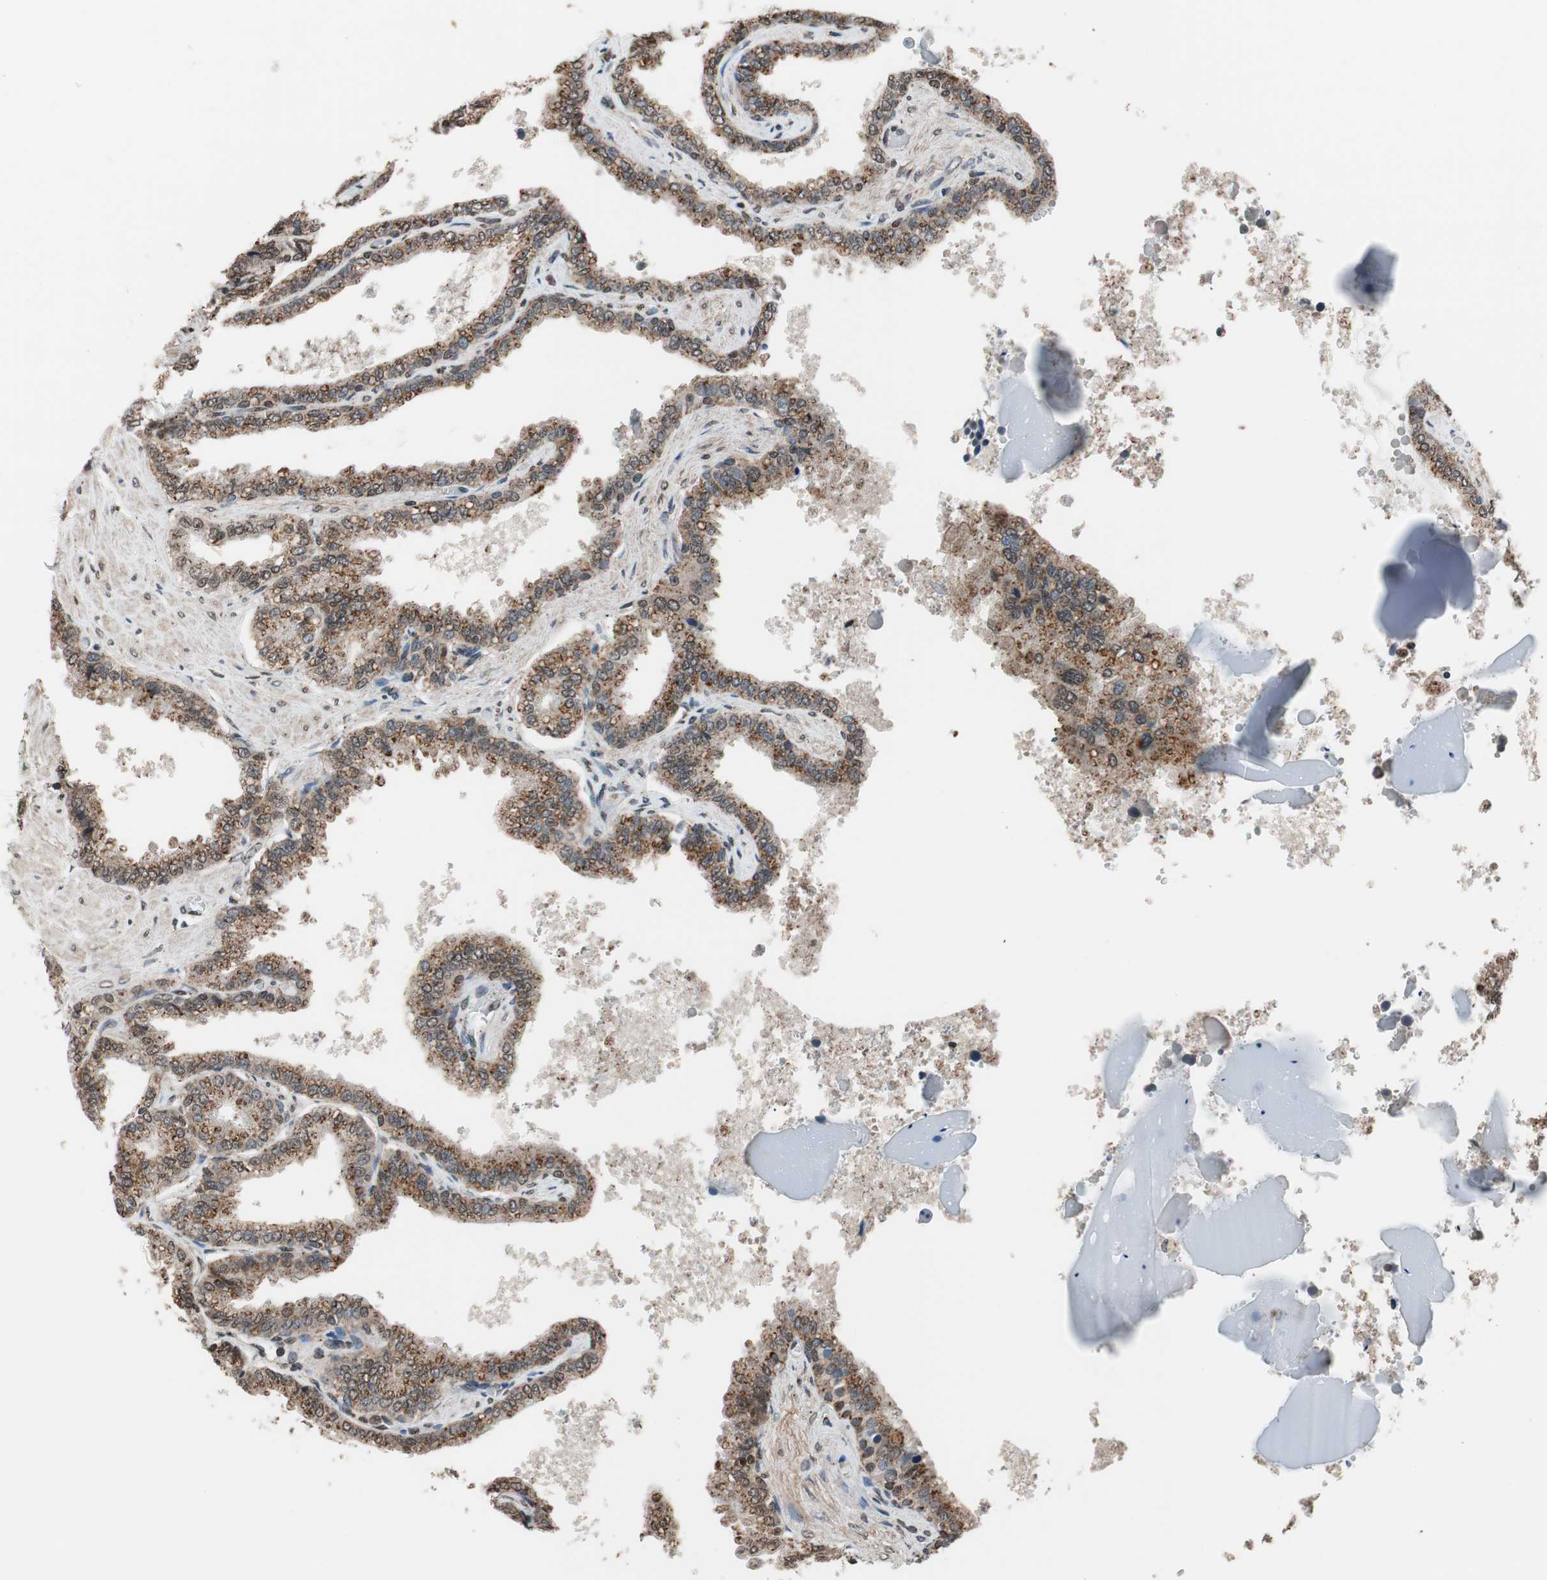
{"staining": {"intensity": "moderate", "quantity": ">75%", "location": "cytoplasmic/membranous"}, "tissue": "seminal vesicle", "cell_type": "Glandular cells", "image_type": "normal", "snomed": [{"axis": "morphology", "description": "Normal tissue, NOS"}, {"axis": "topography", "description": "Seminal veicle"}], "caption": "This is an image of immunohistochemistry staining of benign seminal vesicle, which shows moderate expression in the cytoplasmic/membranous of glandular cells.", "gene": "RFC1", "patient": {"sex": "male", "age": 46}}